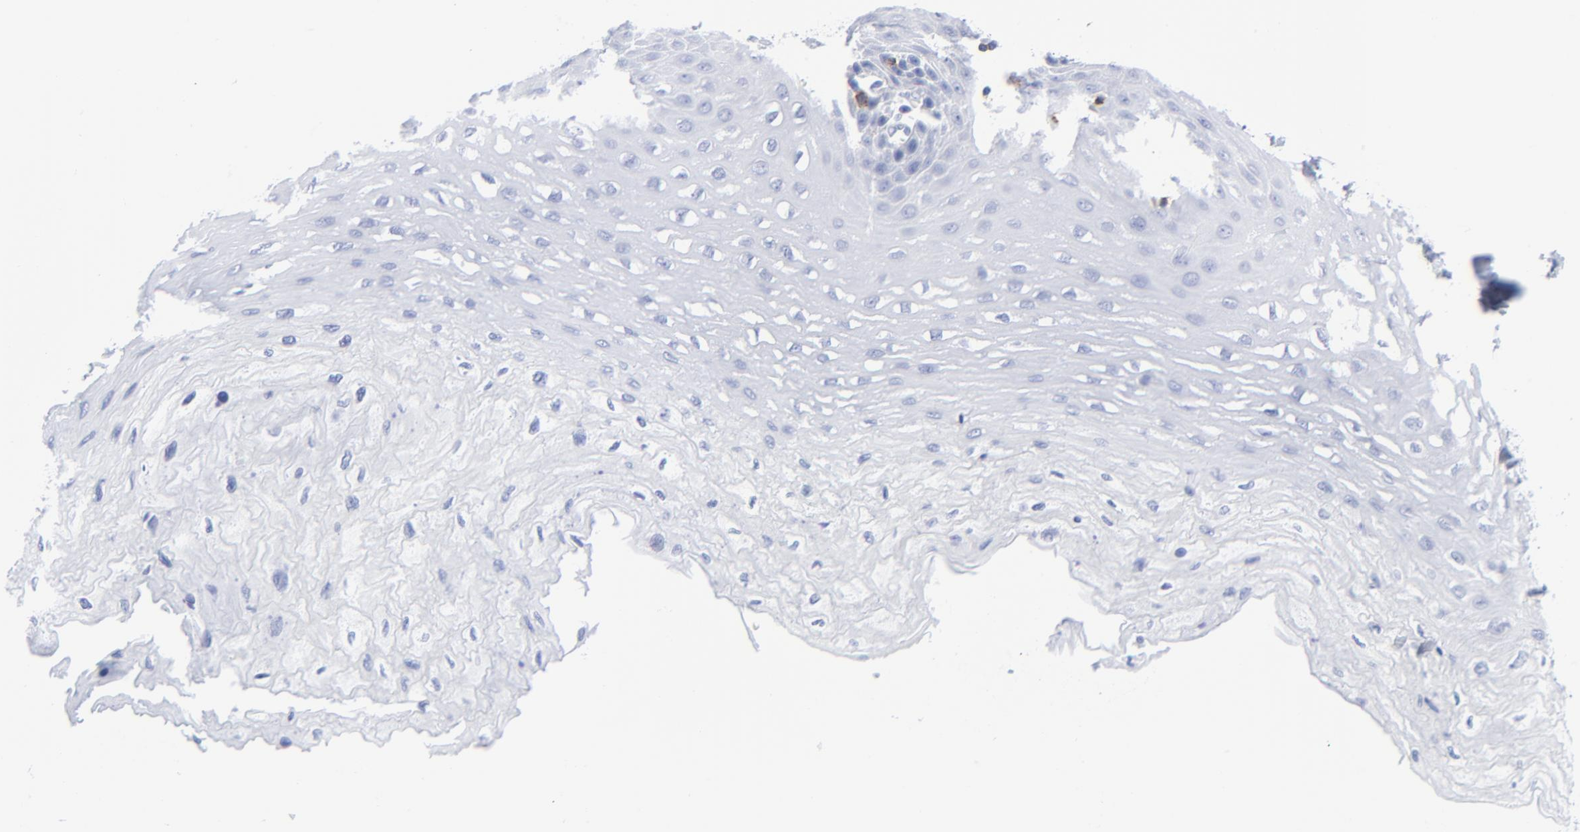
{"staining": {"intensity": "negative", "quantity": "none", "location": "none"}, "tissue": "esophagus", "cell_type": "Squamous epithelial cells", "image_type": "normal", "snomed": [{"axis": "morphology", "description": "Normal tissue, NOS"}, {"axis": "topography", "description": "Esophagus"}], "caption": "This is a image of immunohistochemistry (IHC) staining of unremarkable esophagus, which shows no staining in squamous epithelial cells. Nuclei are stained in blue.", "gene": "LCK", "patient": {"sex": "female", "age": 72}}